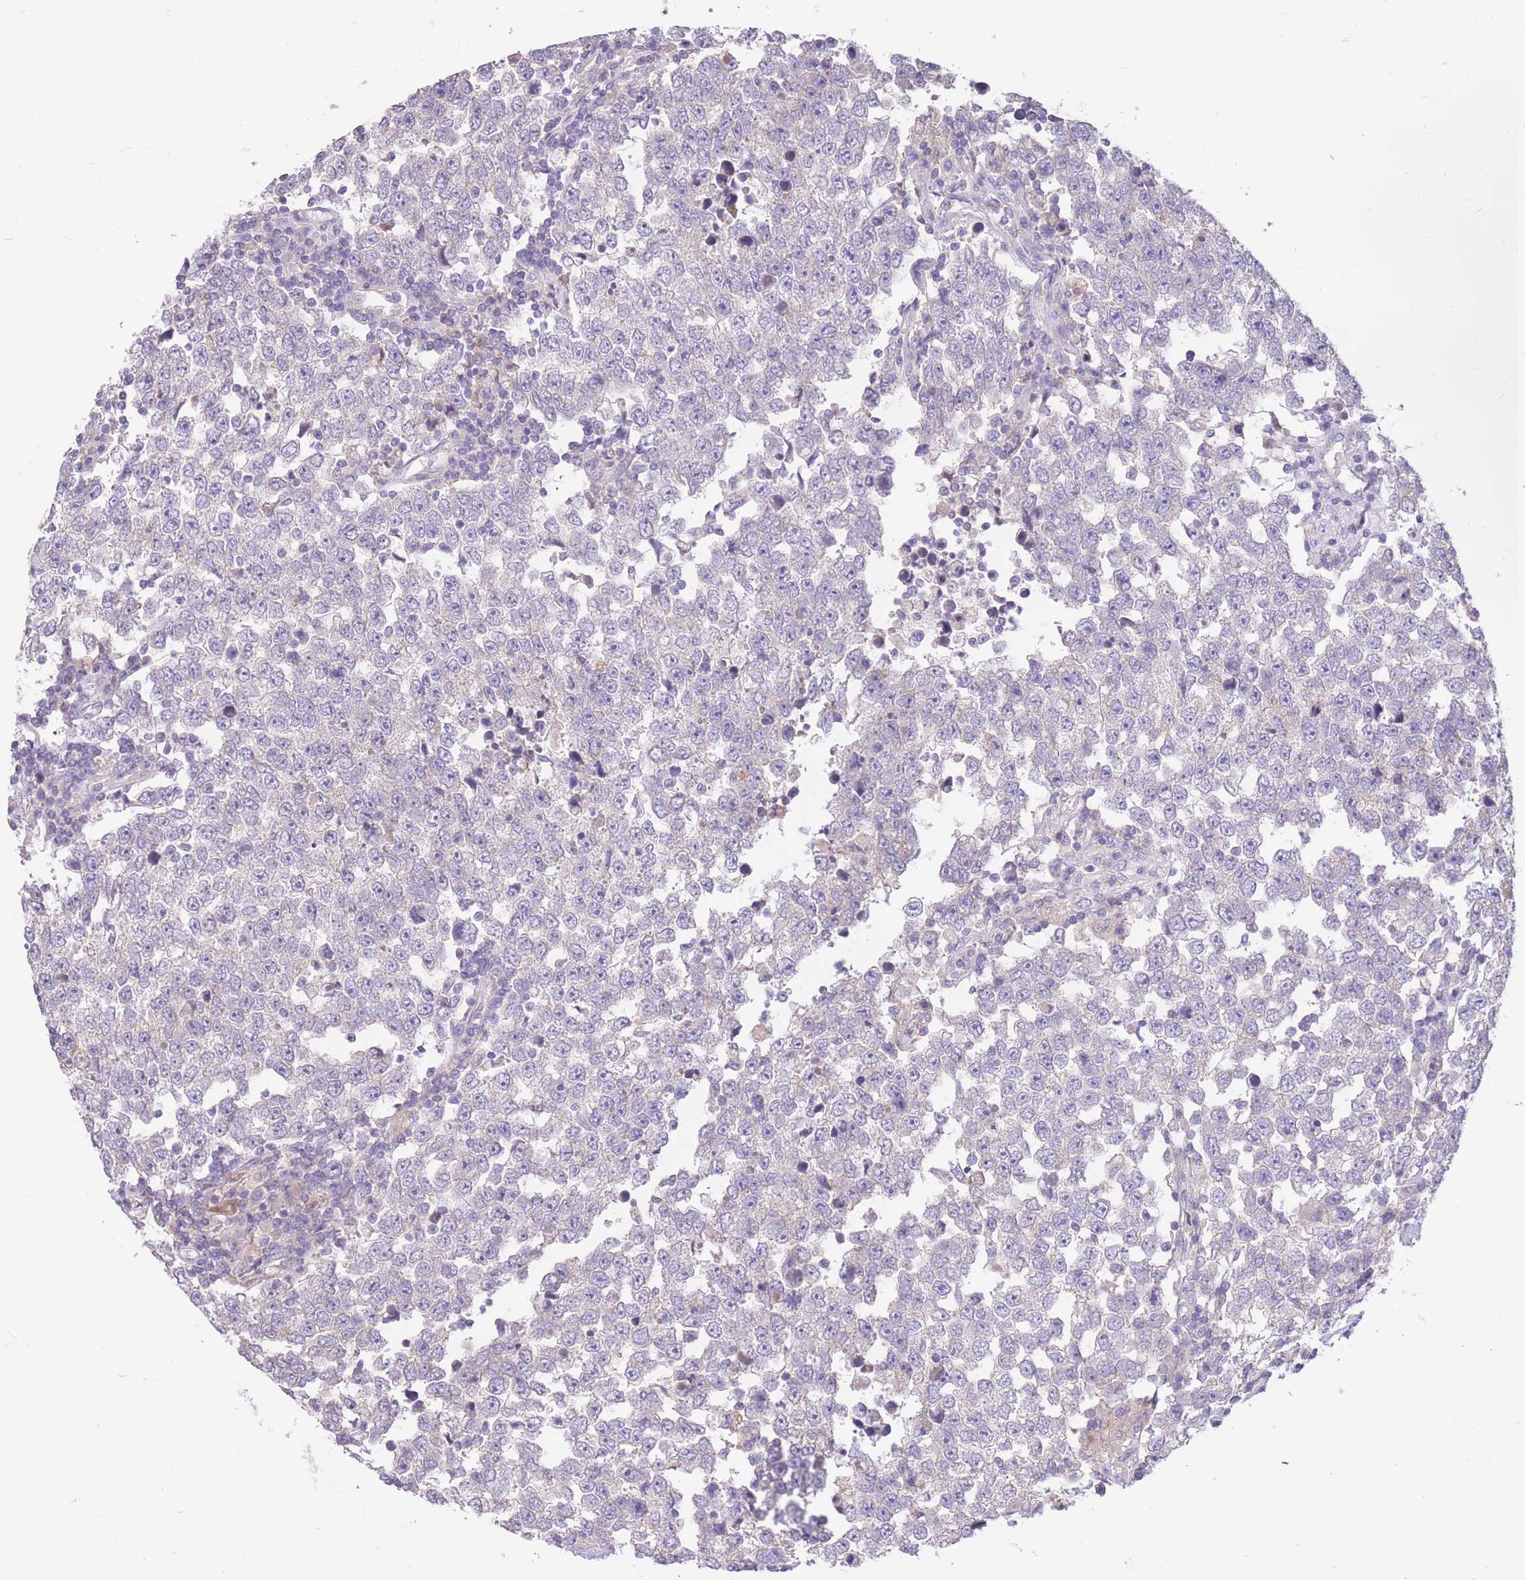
{"staining": {"intensity": "negative", "quantity": "none", "location": "none"}, "tissue": "testis cancer", "cell_type": "Tumor cells", "image_type": "cancer", "snomed": [{"axis": "morphology", "description": "Seminoma, NOS"}, {"axis": "morphology", "description": "Carcinoma, Embryonal, NOS"}, {"axis": "topography", "description": "Testis"}], "caption": "Immunohistochemistry (IHC) histopathology image of neoplastic tissue: testis embryonal carcinoma stained with DAB shows no significant protein expression in tumor cells.", "gene": "OR5T1", "patient": {"sex": "male", "age": 28}}